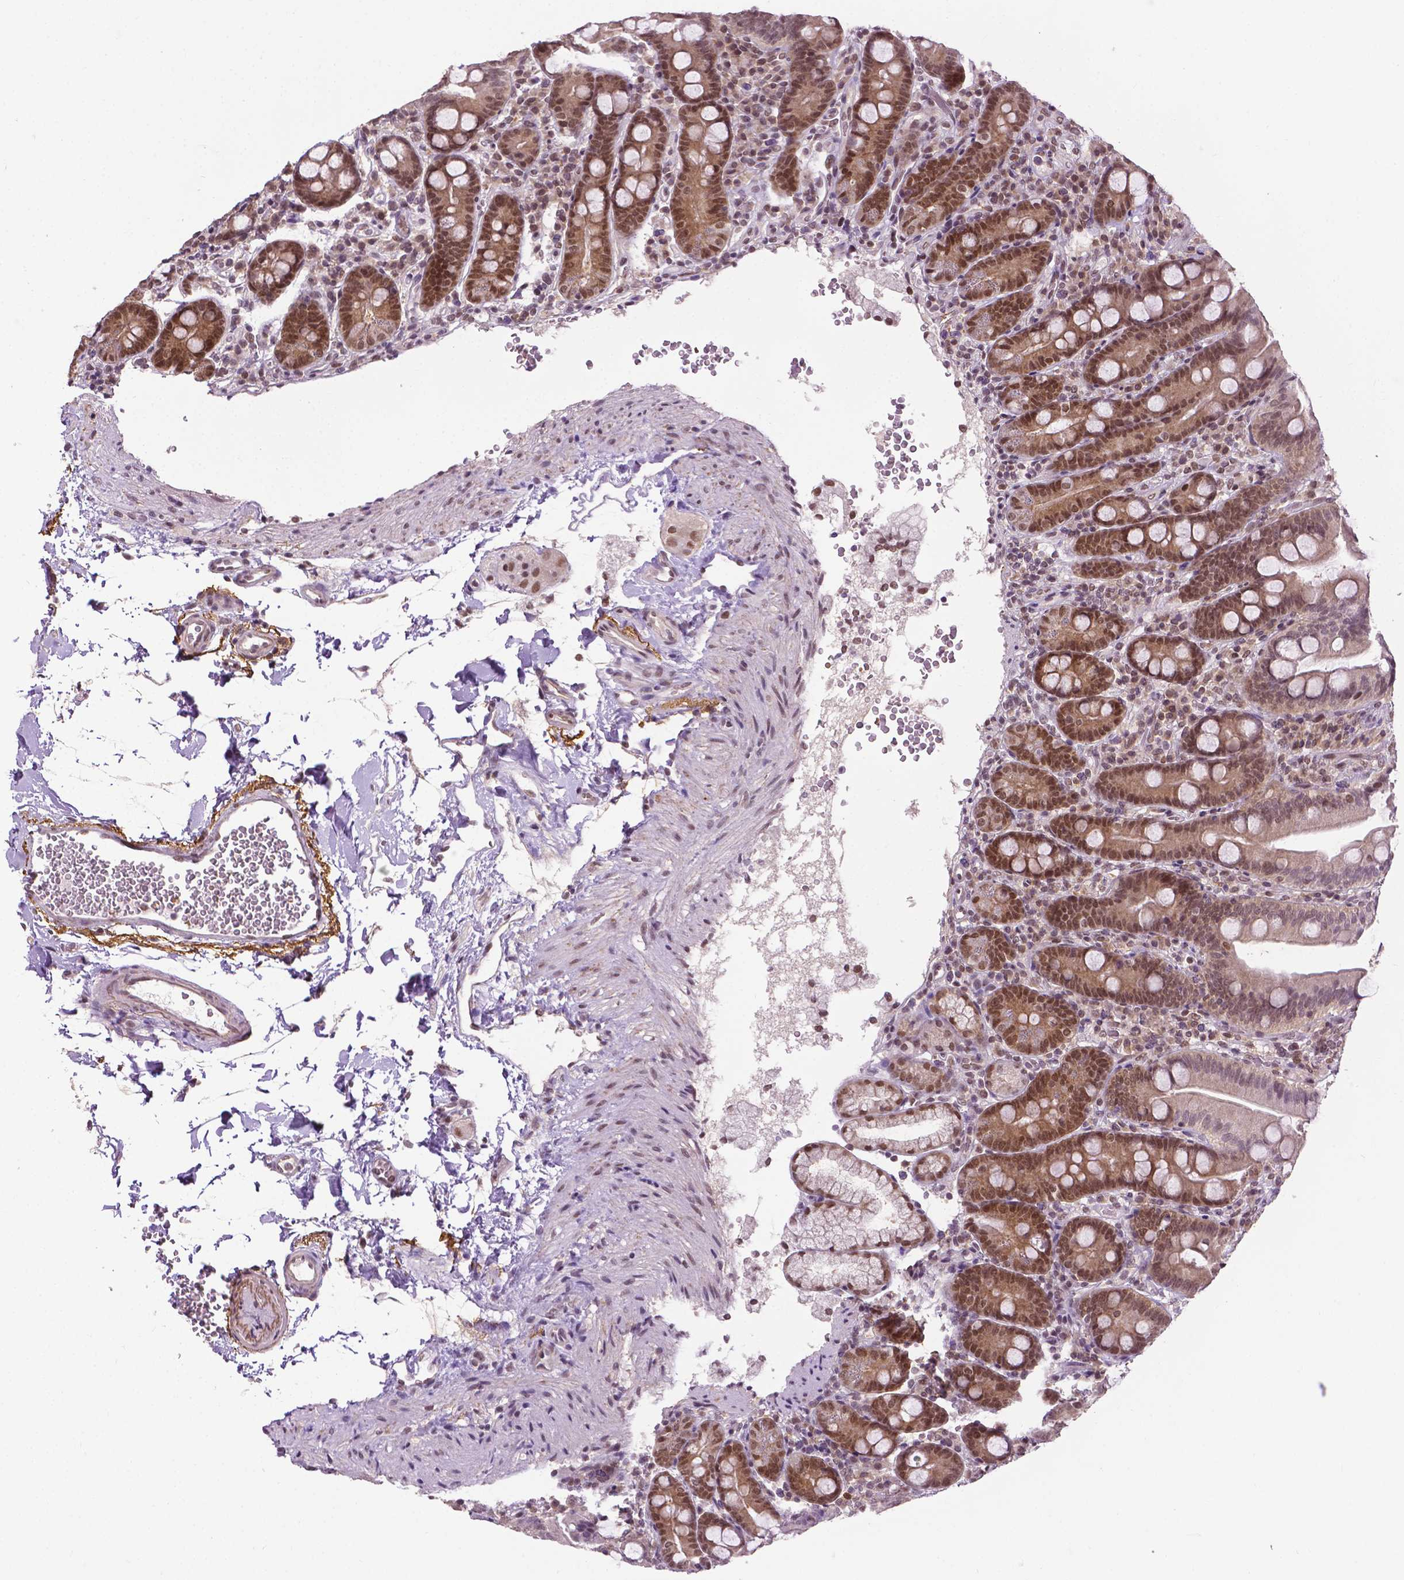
{"staining": {"intensity": "moderate", "quantity": "25%-75%", "location": "nuclear"}, "tissue": "duodenum", "cell_type": "Glandular cells", "image_type": "normal", "snomed": [{"axis": "morphology", "description": "Normal tissue, NOS"}, {"axis": "topography", "description": "Duodenum"}], "caption": "Duodenum stained with immunohistochemistry (IHC) reveals moderate nuclear positivity in approximately 25%-75% of glandular cells. The staining was performed using DAB (3,3'-diaminobenzidine) to visualize the protein expression in brown, while the nuclei were stained in blue with hematoxylin (Magnification: 20x).", "gene": "UBQLN4", "patient": {"sex": "male", "age": 59}}